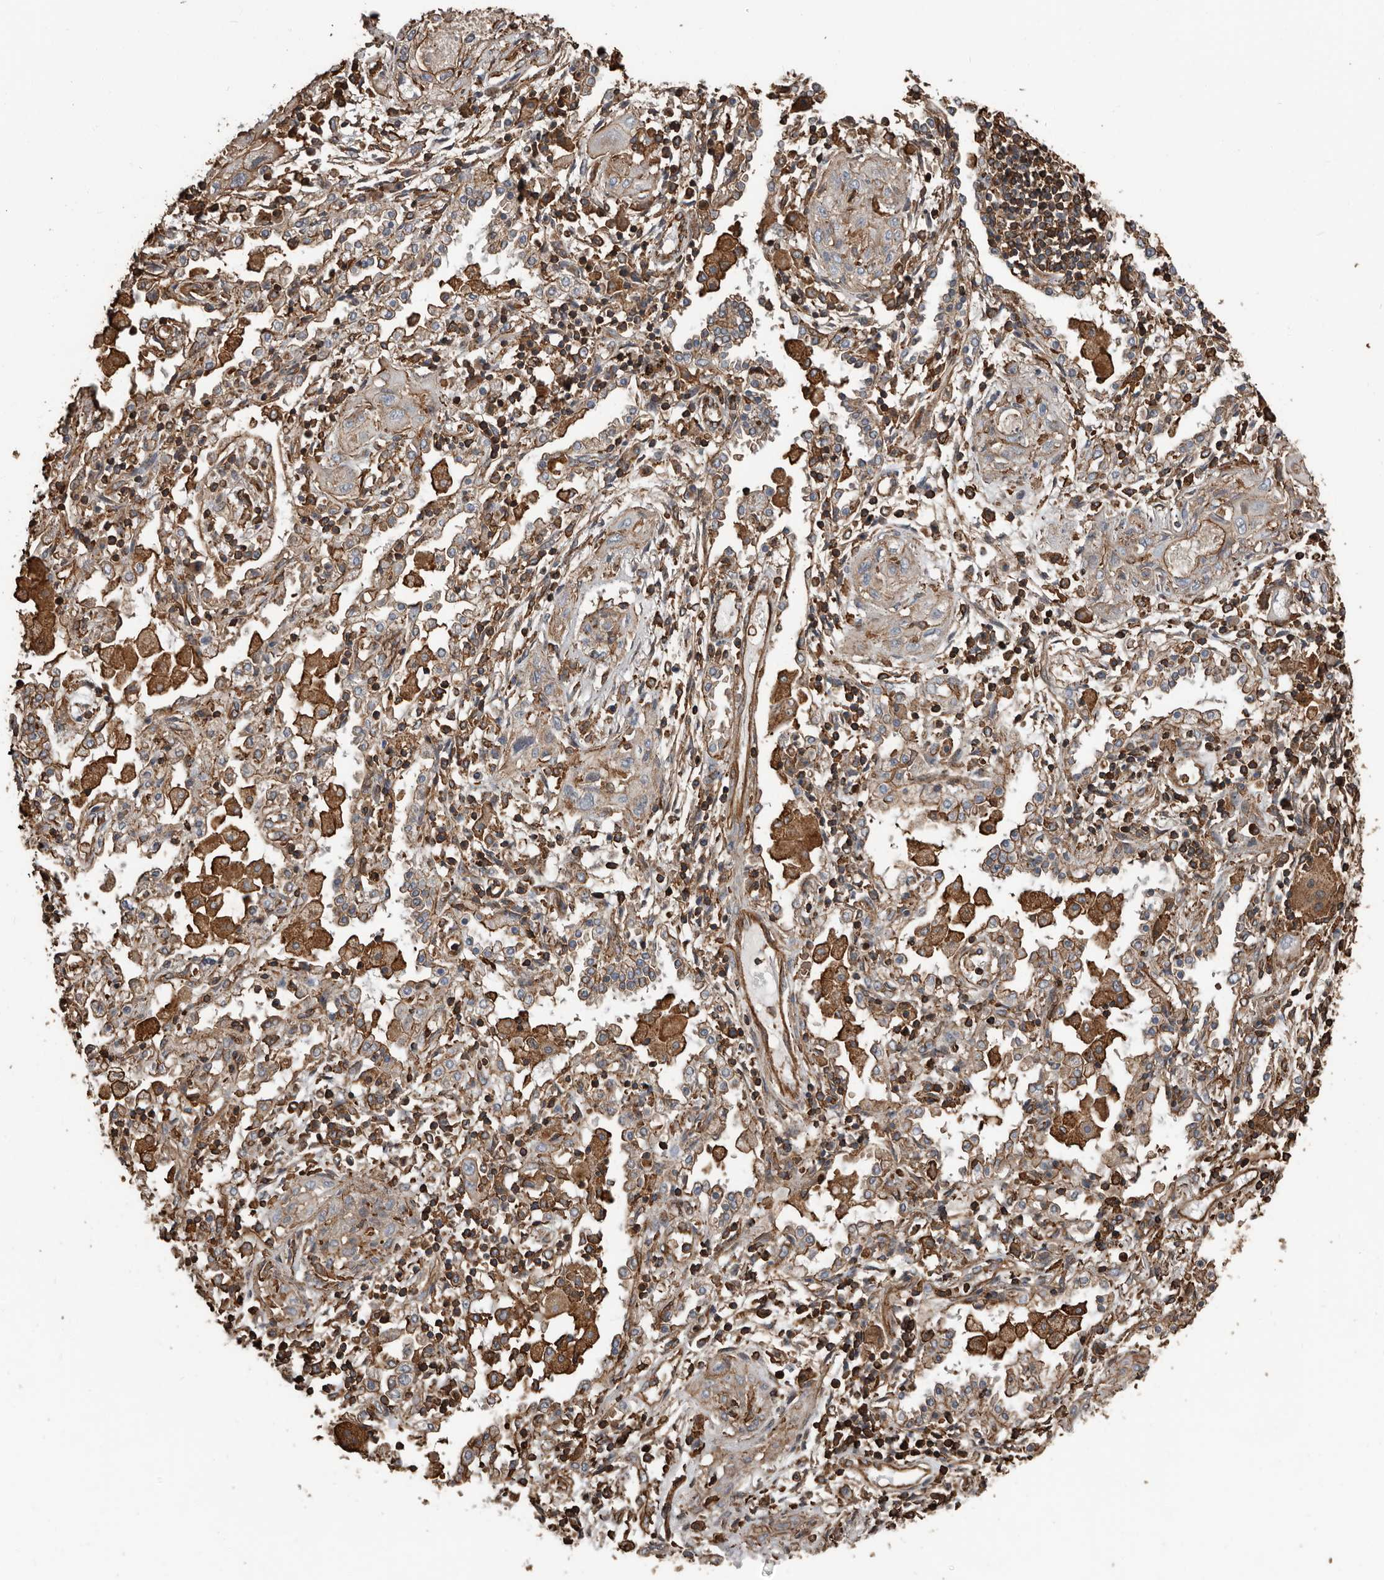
{"staining": {"intensity": "moderate", "quantity": "<25%", "location": "cytoplasmic/membranous"}, "tissue": "lung cancer", "cell_type": "Tumor cells", "image_type": "cancer", "snomed": [{"axis": "morphology", "description": "Squamous cell carcinoma, NOS"}, {"axis": "topography", "description": "Lung"}], "caption": "Approximately <25% of tumor cells in squamous cell carcinoma (lung) show moderate cytoplasmic/membranous protein expression as visualized by brown immunohistochemical staining.", "gene": "DENND6B", "patient": {"sex": "female", "age": 47}}